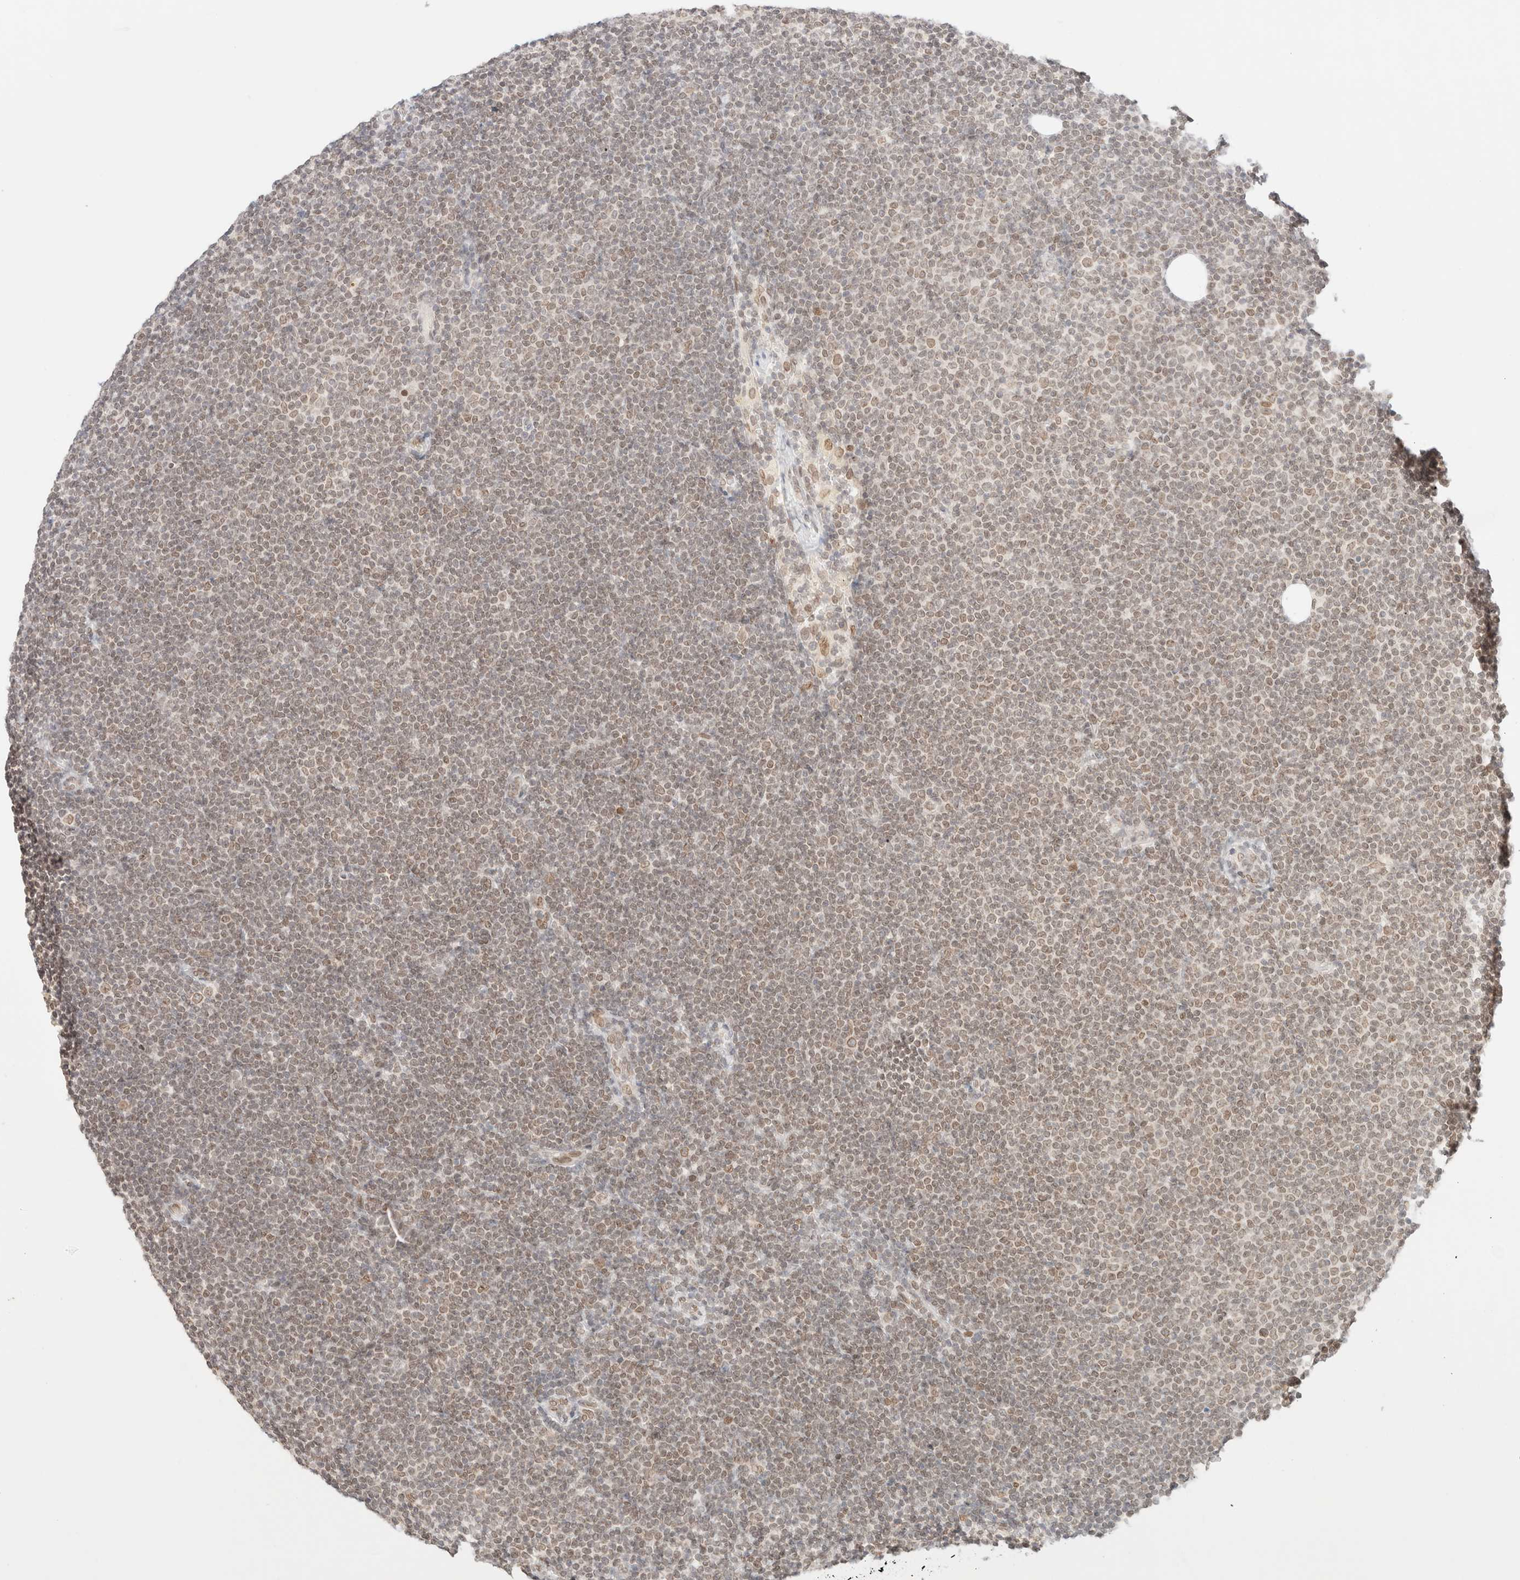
{"staining": {"intensity": "weak", "quantity": ">75%", "location": "nuclear"}, "tissue": "lymphoma", "cell_type": "Tumor cells", "image_type": "cancer", "snomed": [{"axis": "morphology", "description": "Malignant lymphoma, non-Hodgkin's type, Low grade"}, {"axis": "topography", "description": "Lymph node"}], "caption": "Low-grade malignant lymphoma, non-Hodgkin's type stained for a protein (brown) displays weak nuclear positive positivity in approximately >75% of tumor cells.", "gene": "ZNF770", "patient": {"sex": "female", "age": 53}}